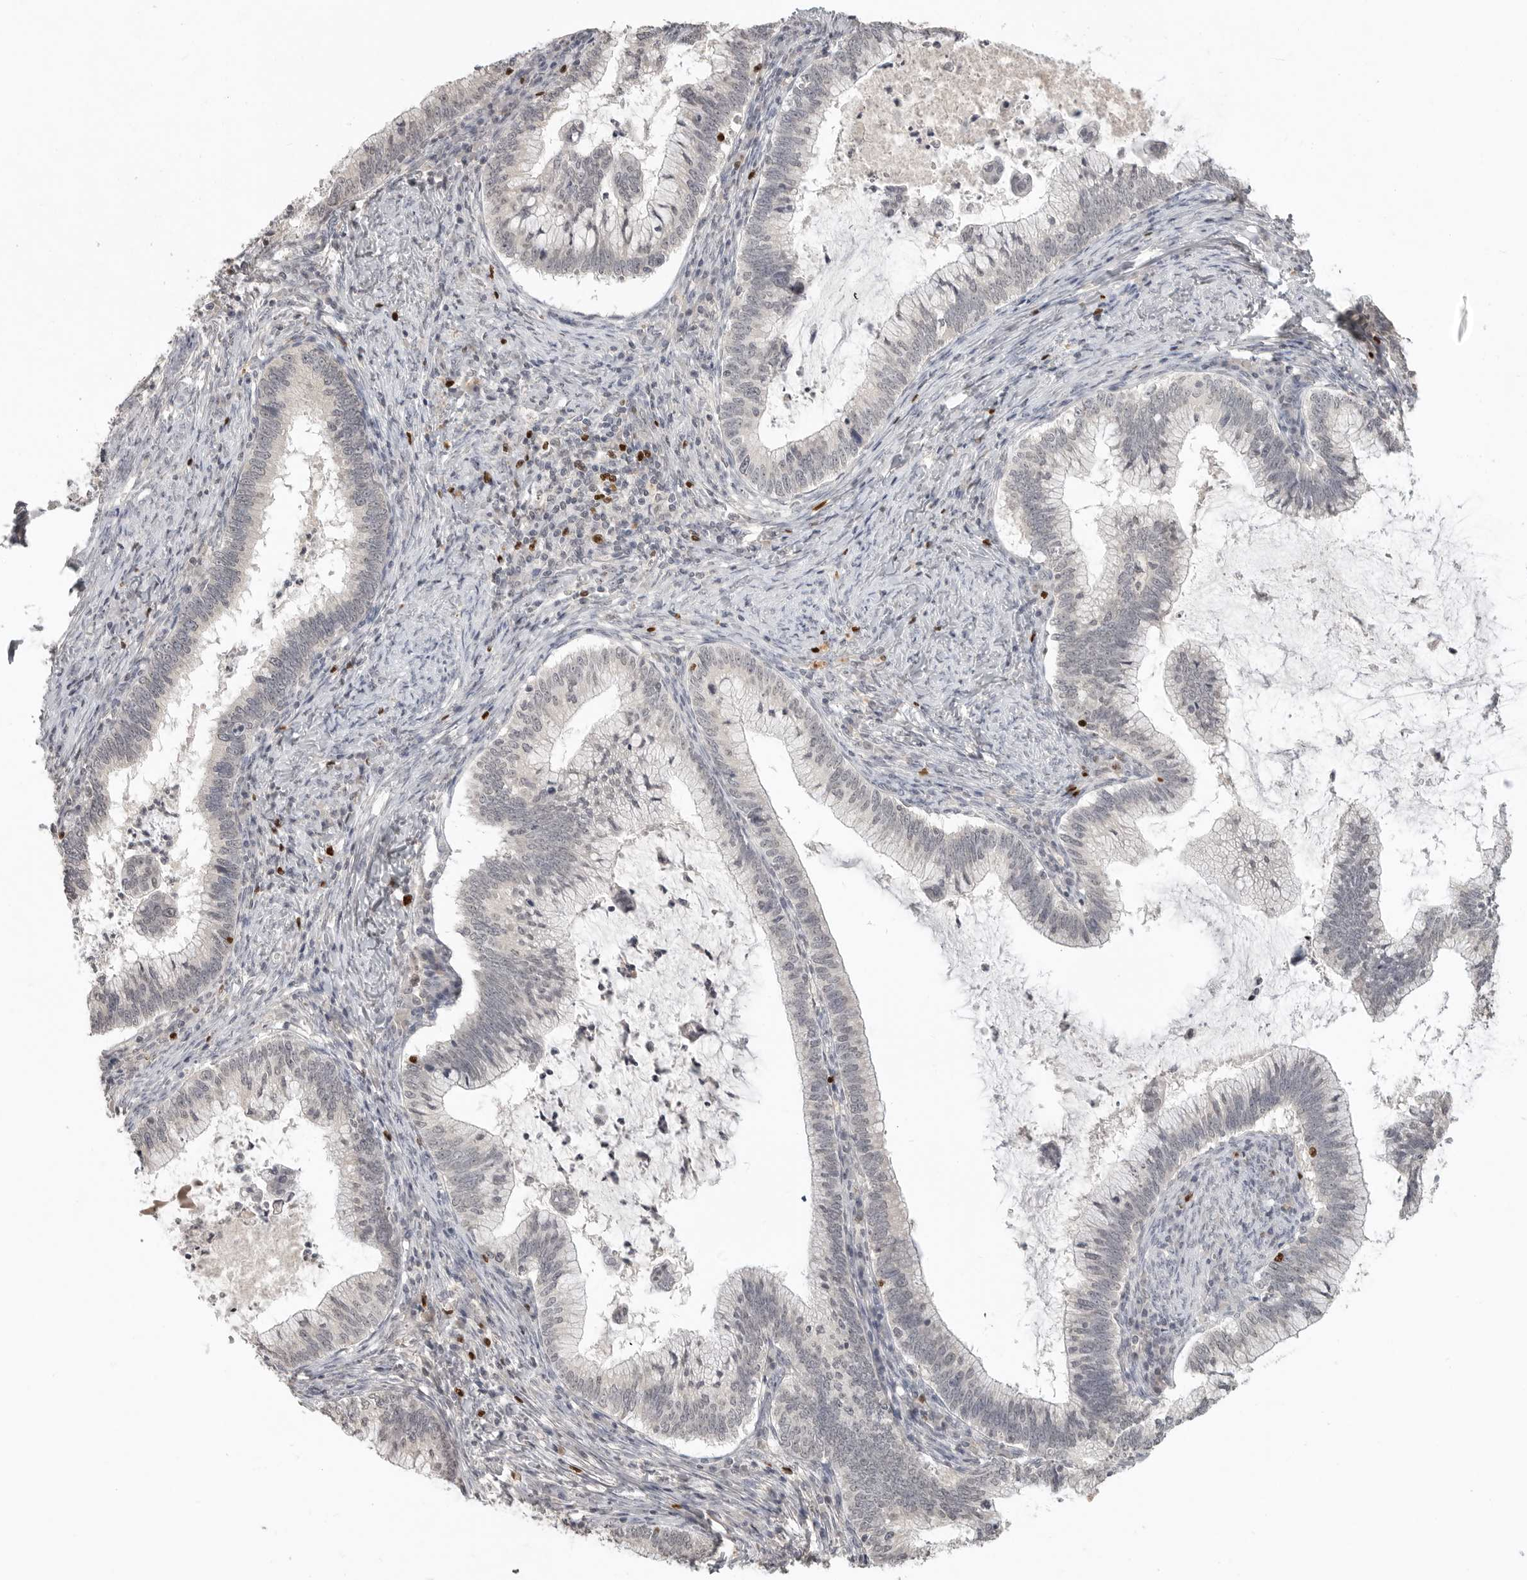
{"staining": {"intensity": "negative", "quantity": "none", "location": "none"}, "tissue": "cervical cancer", "cell_type": "Tumor cells", "image_type": "cancer", "snomed": [{"axis": "morphology", "description": "Adenocarcinoma, NOS"}, {"axis": "topography", "description": "Cervix"}], "caption": "The micrograph displays no staining of tumor cells in adenocarcinoma (cervical).", "gene": "FOXP3", "patient": {"sex": "female", "age": 36}}